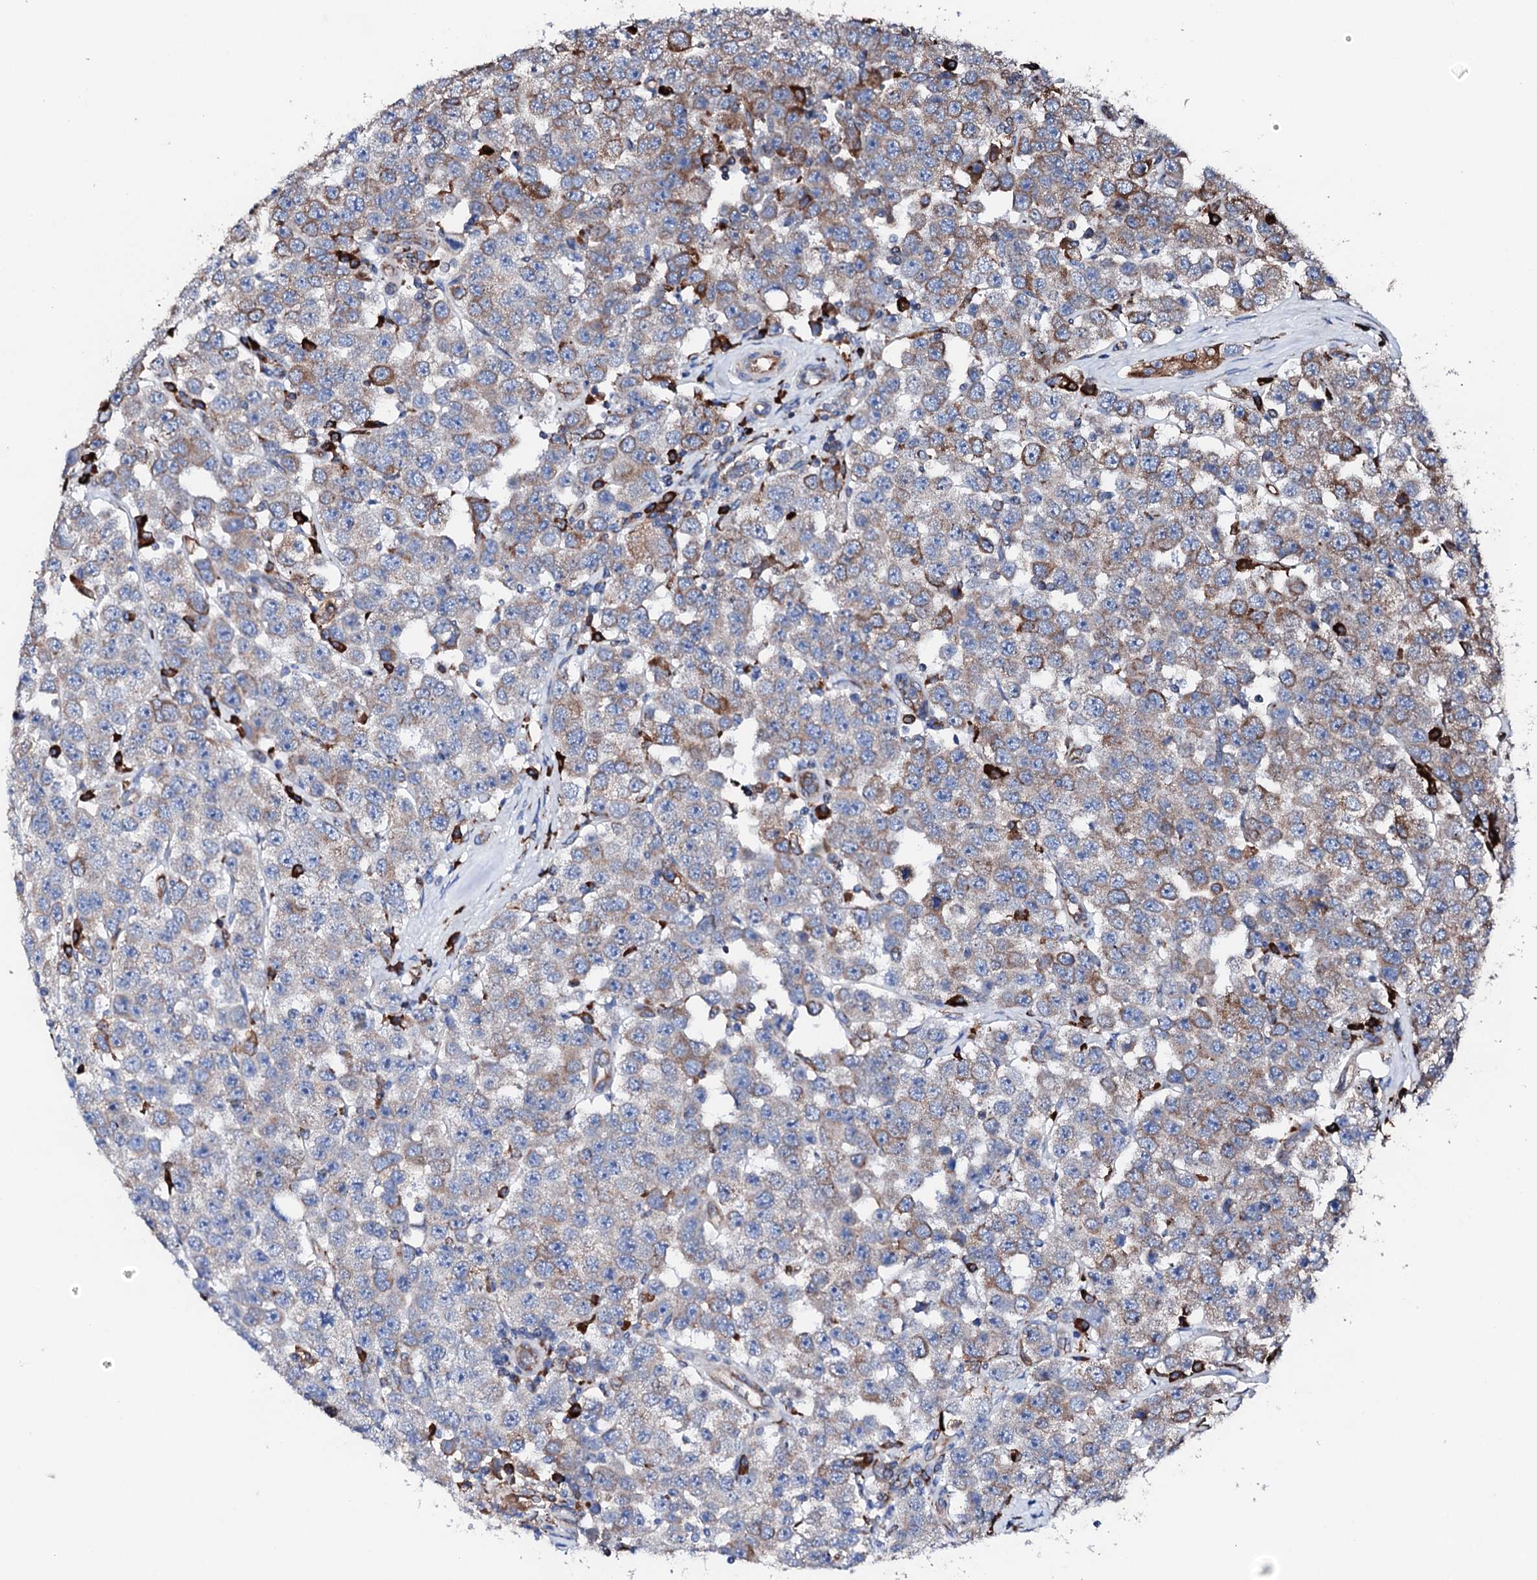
{"staining": {"intensity": "moderate", "quantity": "25%-75%", "location": "cytoplasmic/membranous"}, "tissue": "testis cancer", "cell_type": "Tumor cells", "image_type": "cancer", "snomed": [{"axis": "morphology", "description": "Seminoma, NOS"}, {"axis": "topography", "description": "Testis"}], "caption": "Tumor cells exhibit medium levels of moderate cytoplasmic/membranous expression in about 25%-75% of cells in testis cancer.", "gene": "AMDHD1", "patient": {"sex": "male", "age": 28}}